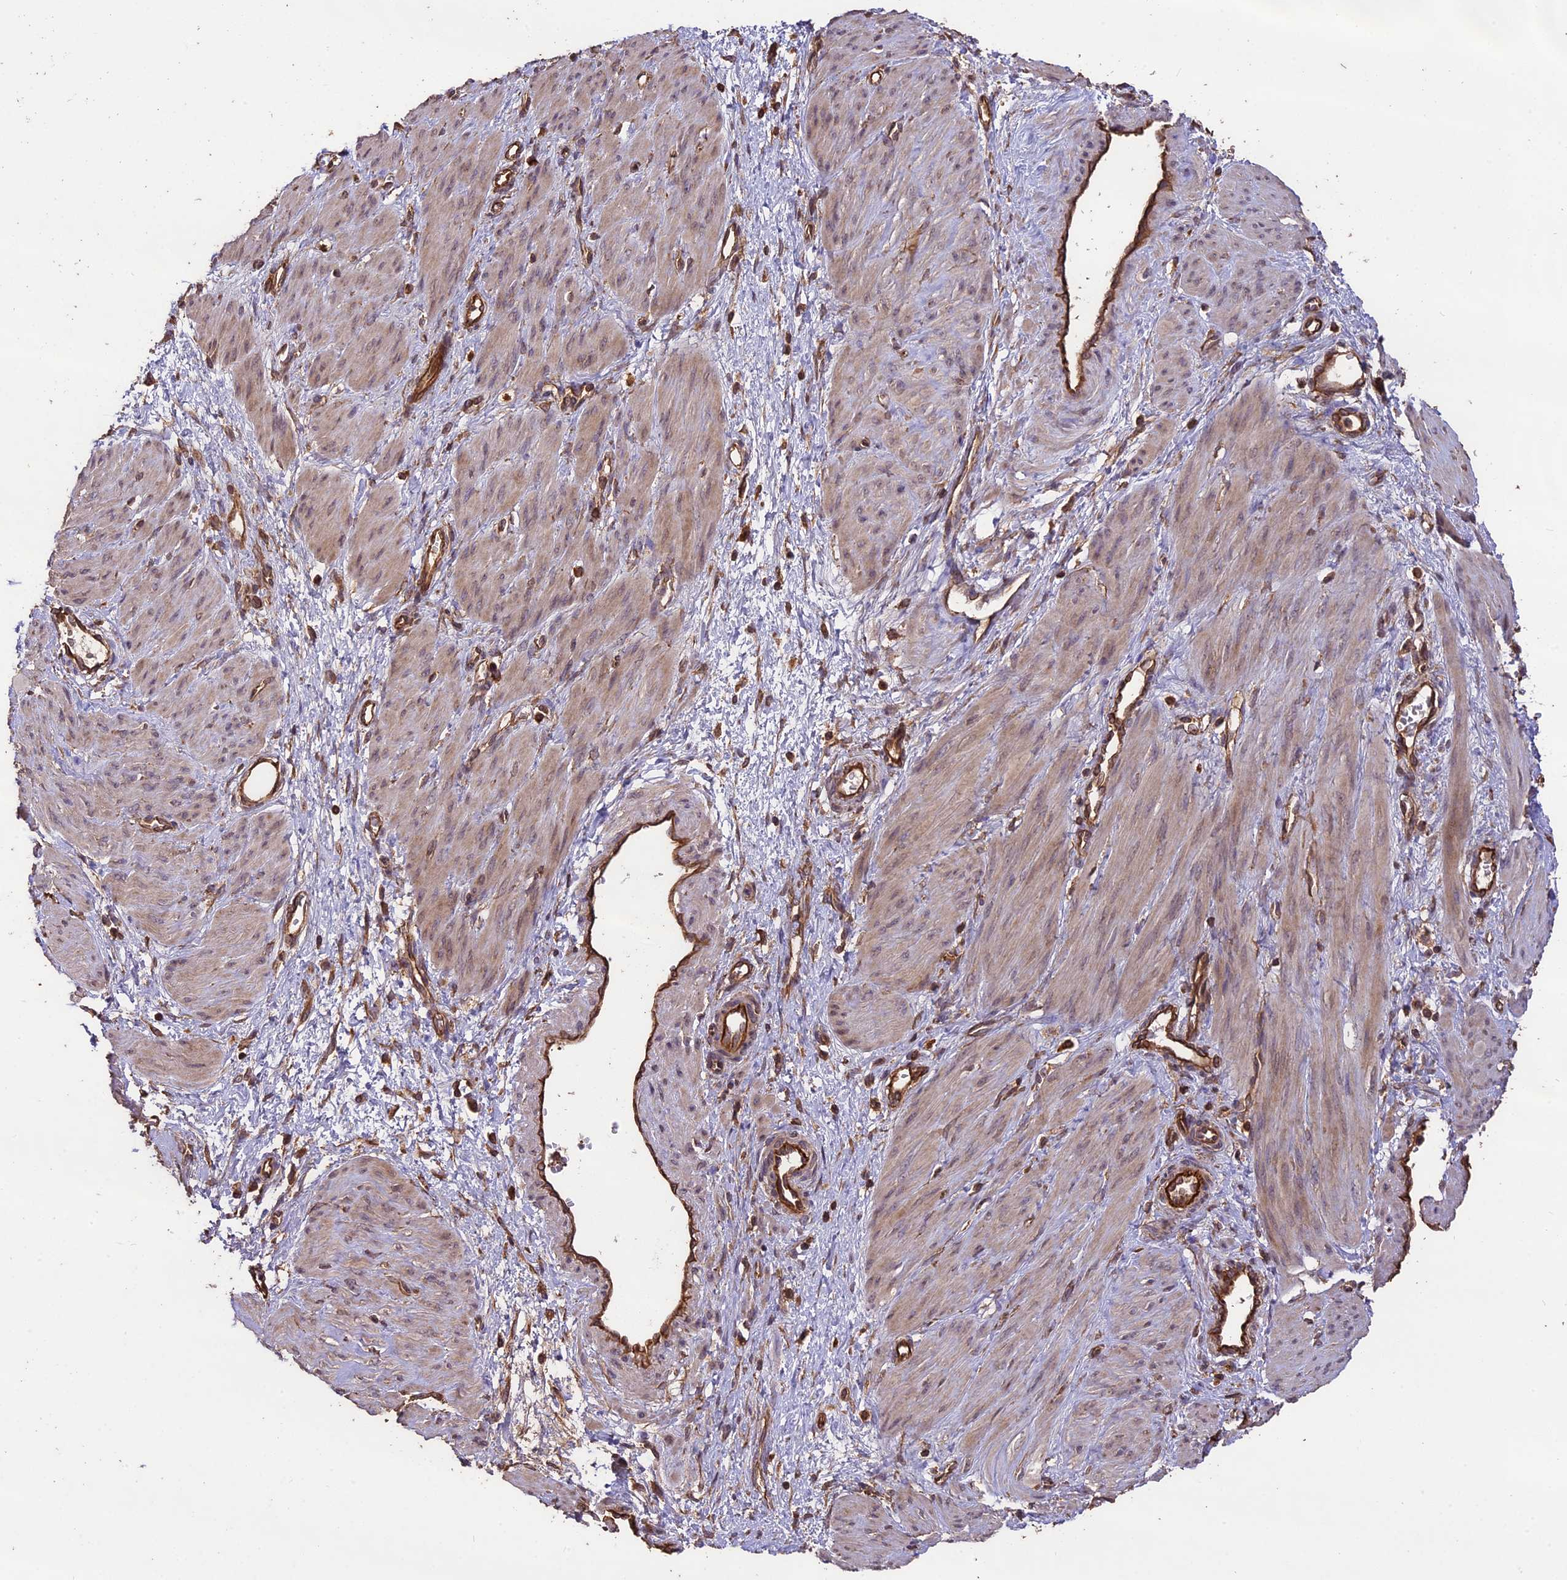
{"staining": {"intensity": "moderate", "quantity": "25%-75%", "location": "cytoplasmic/membranous"}, "tissue": "smooth muscle", "cell_type": "Smooth muscle cells", "image_type": "normal", "snomed": [{"axis": "morphology", "description": "Normal tissue, NOS"}, {"axis": "topography", "description": "Endometrium"}], "caption": "An IHC photomicrograph of normal tissue is shown. Protein staining in brown highlights moderate cytoplasmic/membranous positivity in smooth muscle within smooth muscle cells.", "gene": "TTLL10", "patient": {"sex": "female", "age": 33}}